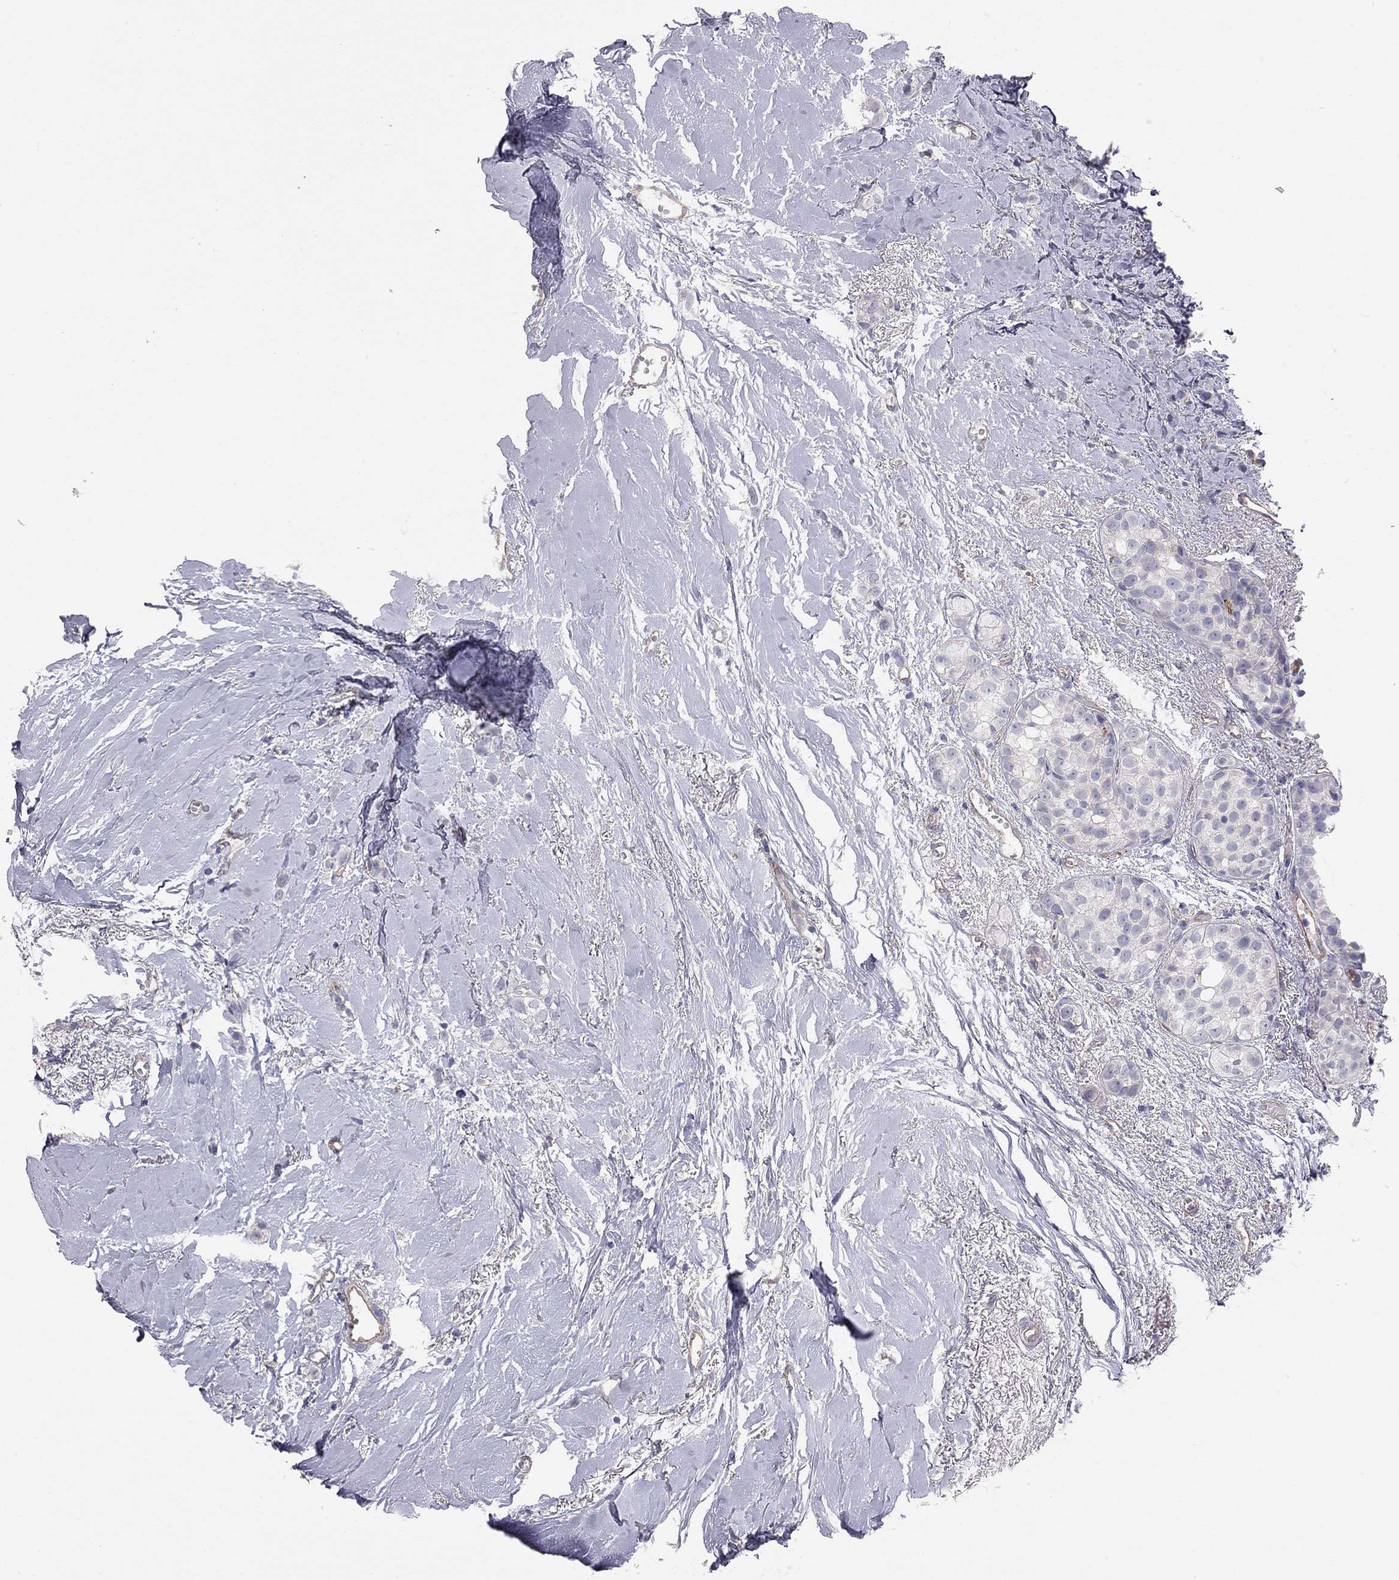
{"staining": {"intensity": "negative", "quantity": "none", "location": "none"}, "tissue": "breast cancer", "cell_type": "Tumor cells", "image_type": "cancer", "snomed": [{"axis": "morphology", "description": "Duct carcinoma"}, {"axis": "topography", "description": "Breast"}], "caption": "IHC histopathology image of neoplastic tissue: human breast cancer (infiltrating ductal carcinoma) stained with DAB (3,3'-diaminobenzidine) shows no significant protein staining in tumor cells. (Stains: DAB (3,3'-diaminobenzidine) immunohistochemistry with hematoxylin counter stain, Microscopy: brightfield microscopy at high magnification).", "gene": "GPRC5B", "patient": {"sex": "female", "age": 85}}